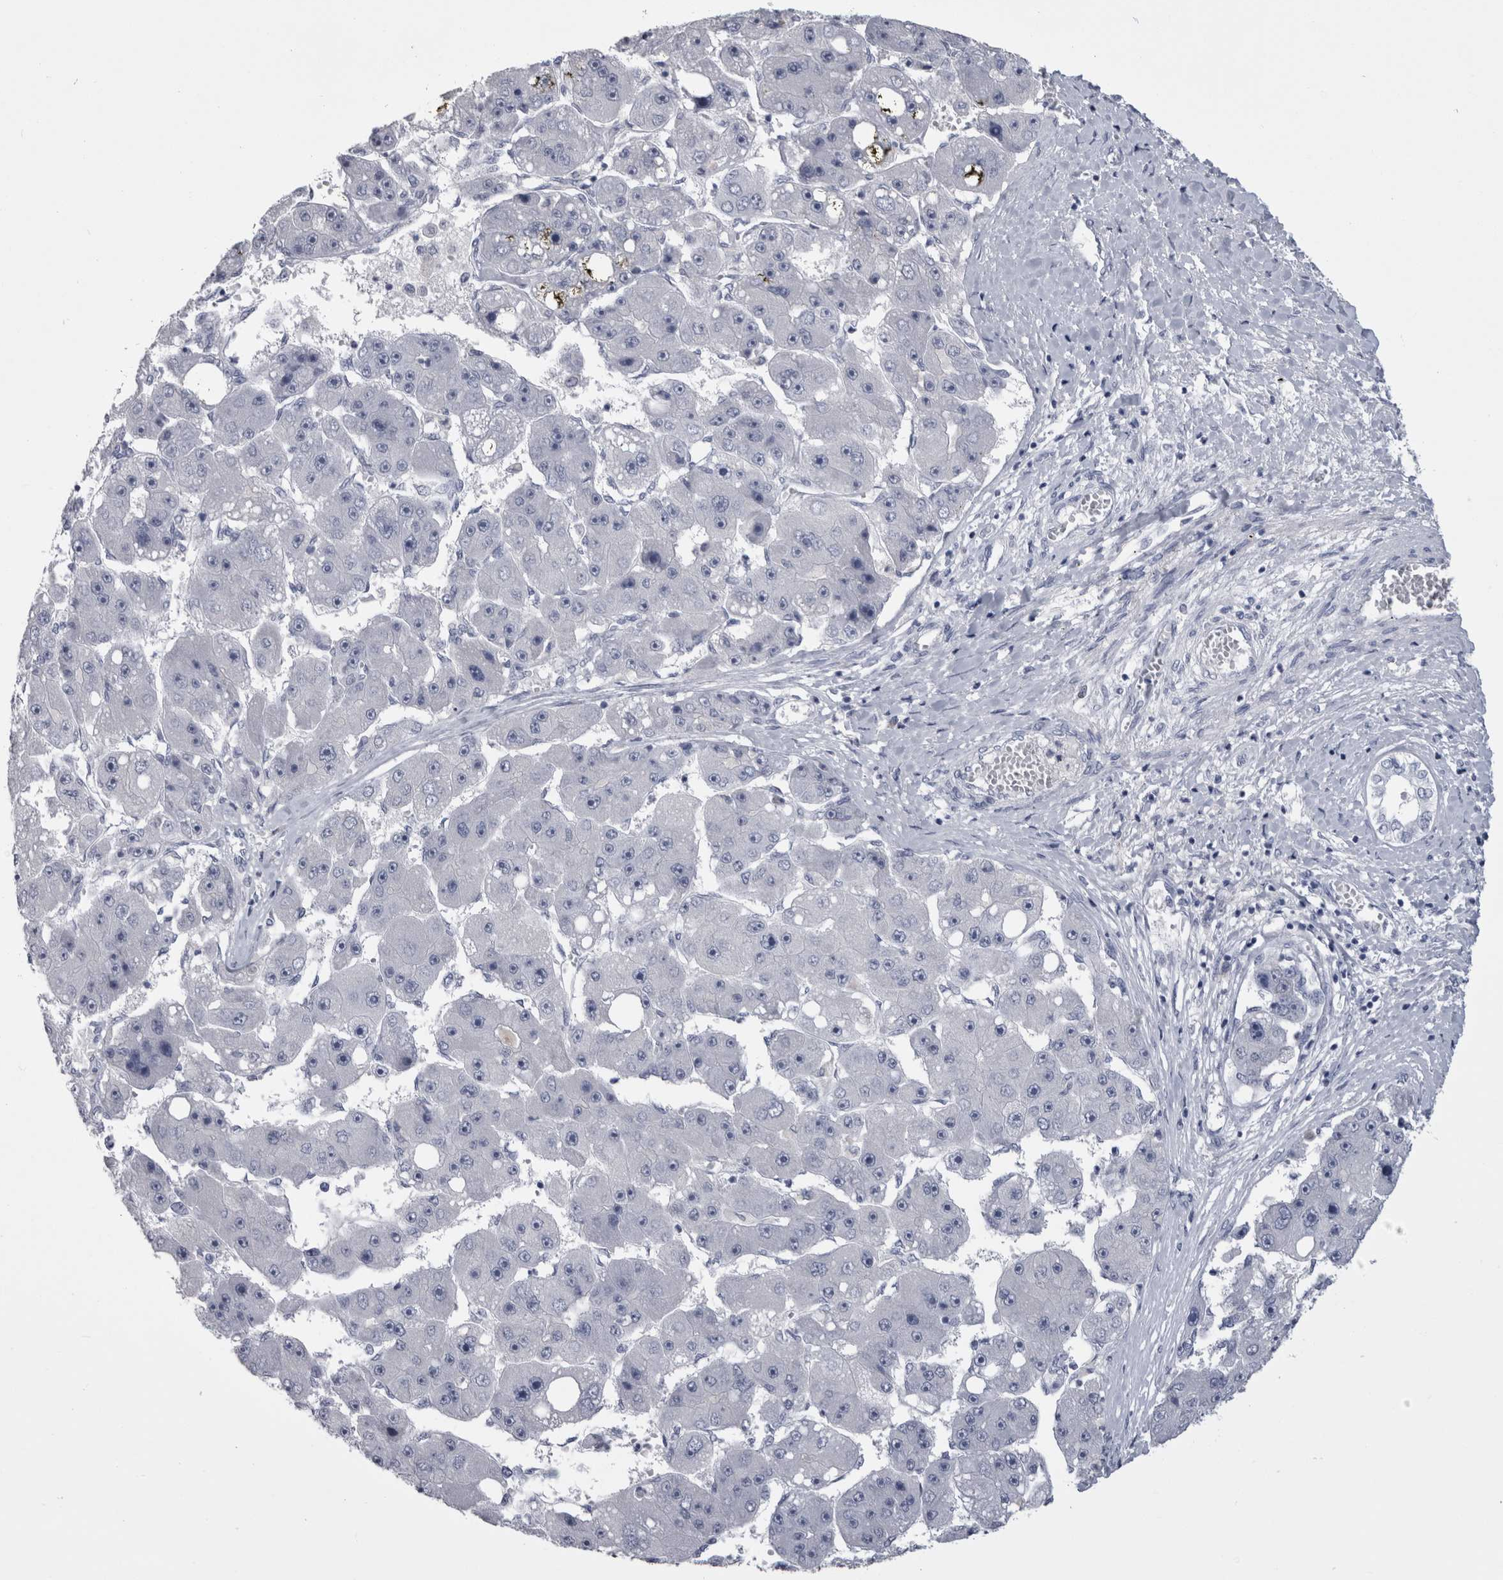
{"staining": {"intensity": "negative", "quantity": "none", "location": "none"}, "tissue": "liver cancer", "cell_type": "Tumor cells", "image_type": "cancer", "snomed": [{"axis": "morphology", "description": "Carcinoma, Hepatocellular, NOS"}, {"axis": "topography", "description": "Liver"}], "caption": "Liver cancer was stained to show a protein in brown. There is no significant expression in tumor cells.", "gene": "PAX5", "patient": {"sex": "female", "age": 61}}